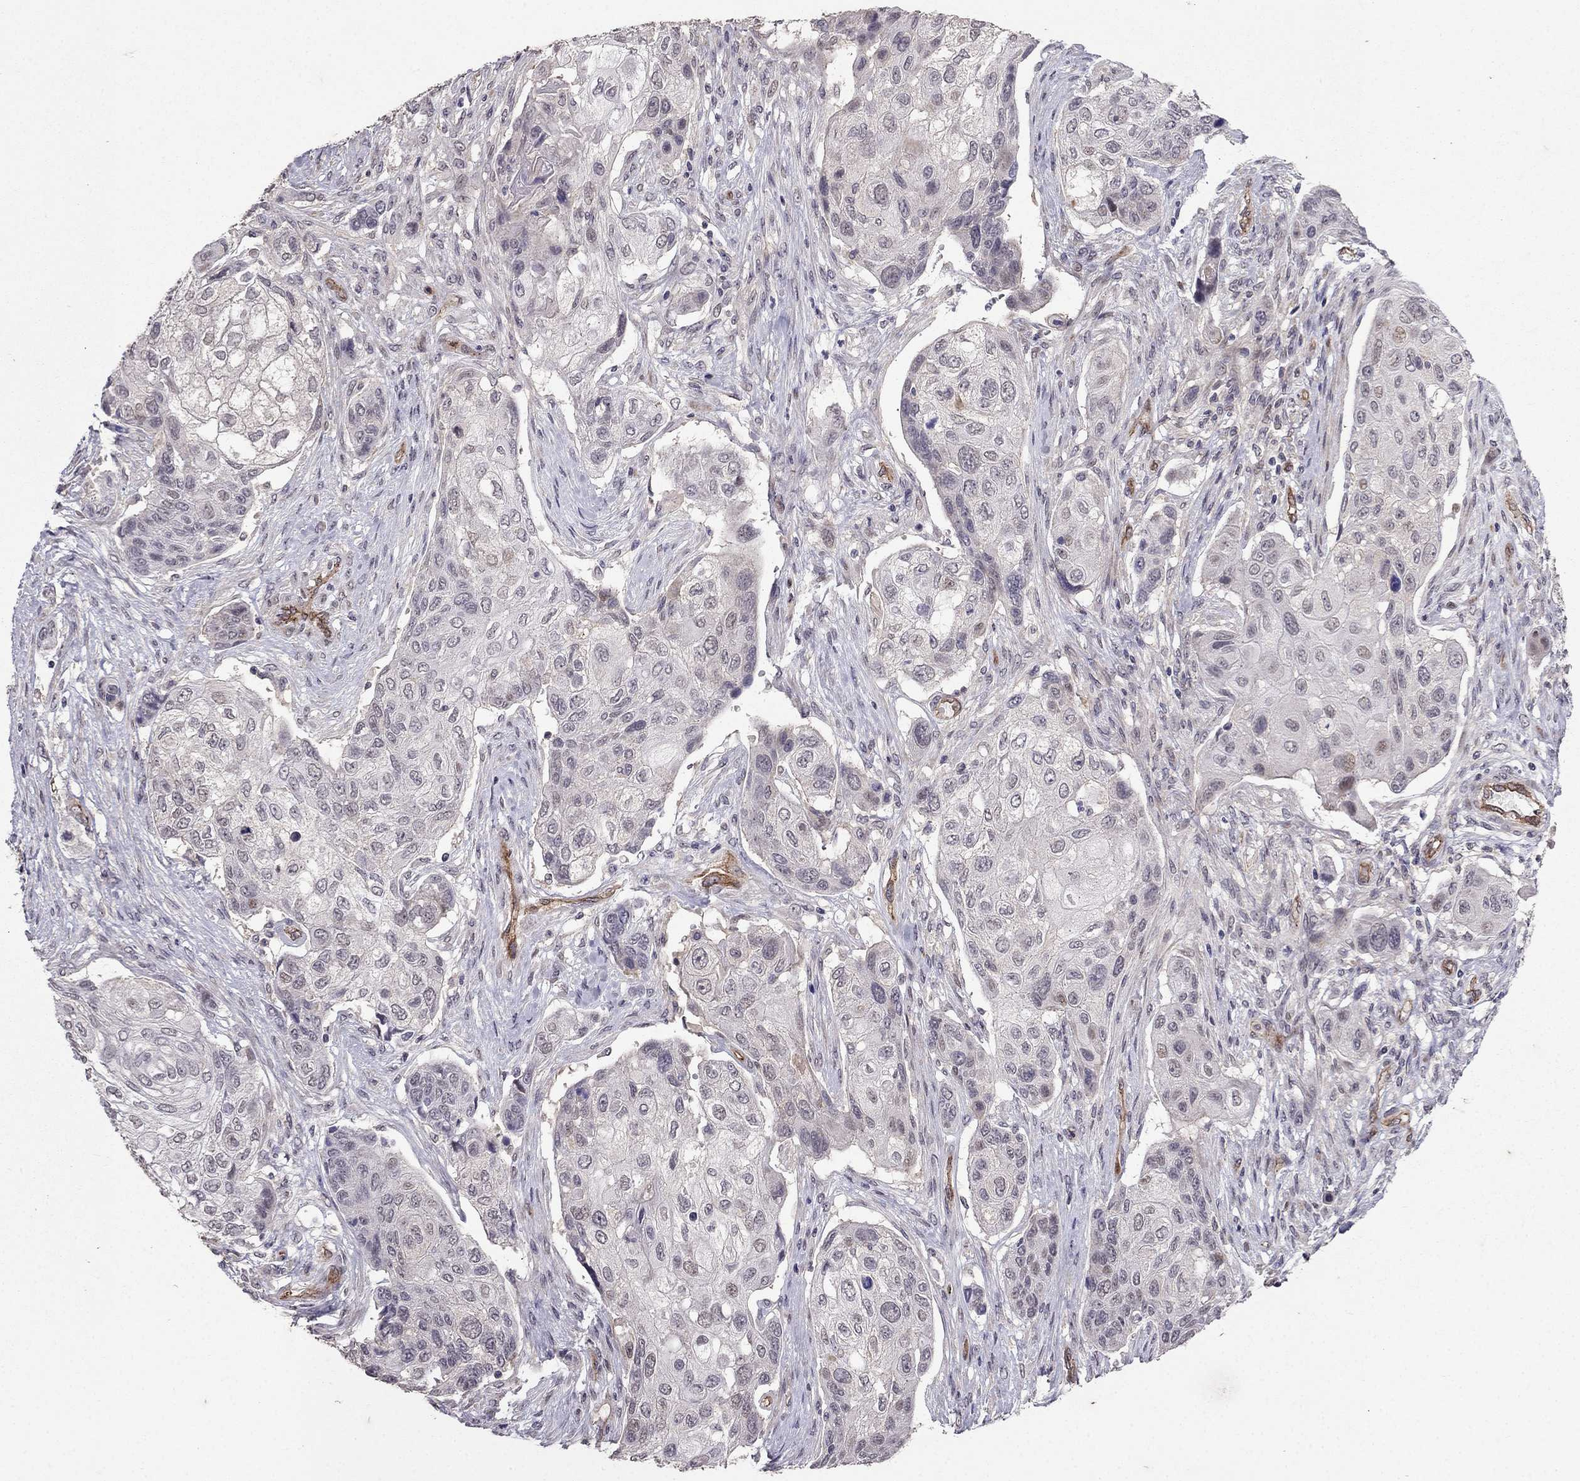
{"staining": {"intensity": "negative", "quantity": "none", "location": "none"}, "tissue": "lung cancer", "cell_type": "Tumor cells", "image_type": "cancer", "snomed": [{"axis": "morphology", "description": "Normal tissue, NOS"}, {"axis": "morphology", "description": "Squamous cell carcinoma, NOS"}, {"axis": "topography", "description": "Bronchus"}, {"axis": "topography", "description": "Lung"}], "caption": "IHC of human lung cancer reveals no positivity in tumor cells.", "gene": "RASIP1", "patient": {"sex": "male", "age": 69}}